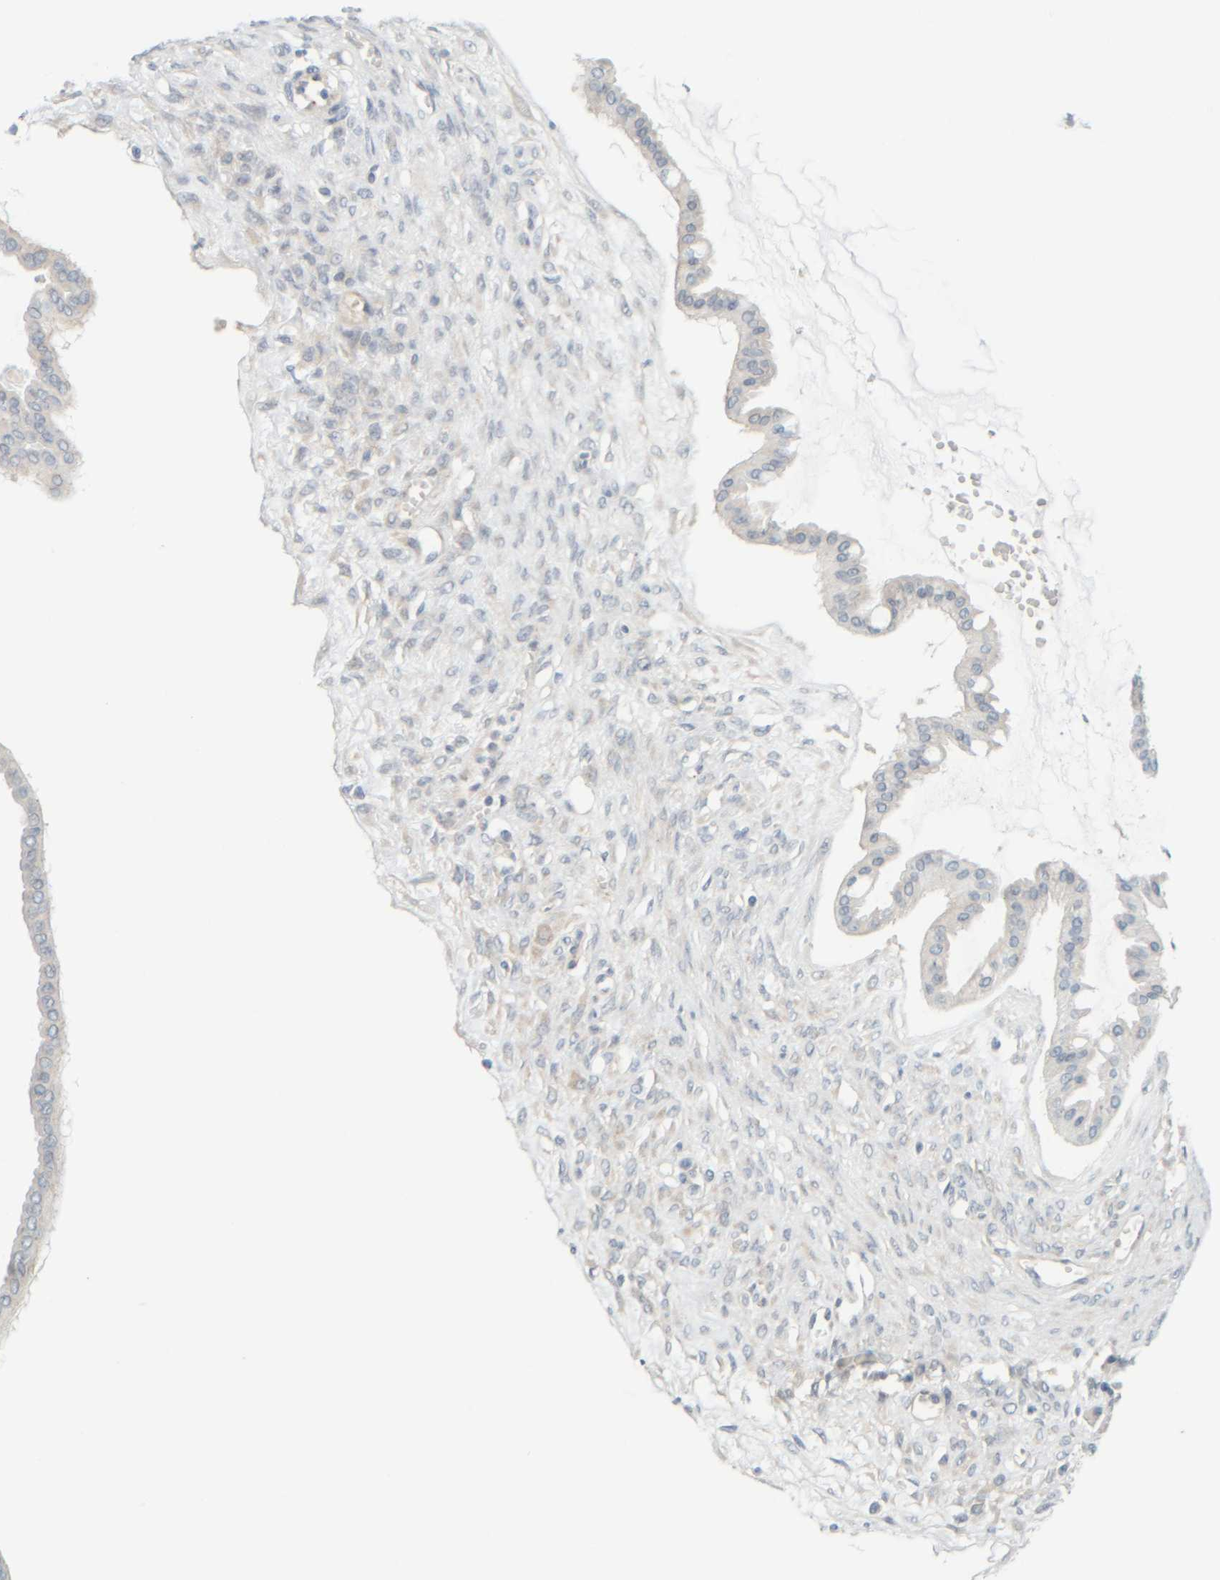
{"staining": {"intensity": "negative", "quantity": "none", "location": "none"}, "tissue": "ovarian cancer", "cell_type": "Tumor cells", "image_type": "cancer", "snomed": [{"axis": "morphology", "description": "Cystadenocarcinoma, mucinous, NOS"}, {"axis": "topography", "description": "Ovary"}], "caption": "This is an immunohistochemistry (IHC) photomicrograph of human mucinous cystadenocarcinoma (ovarian). There is no staining in tumor cells.", "gene": "PTGES3L-AARSD1", "patient": {"sex": "female", "age": 73}}